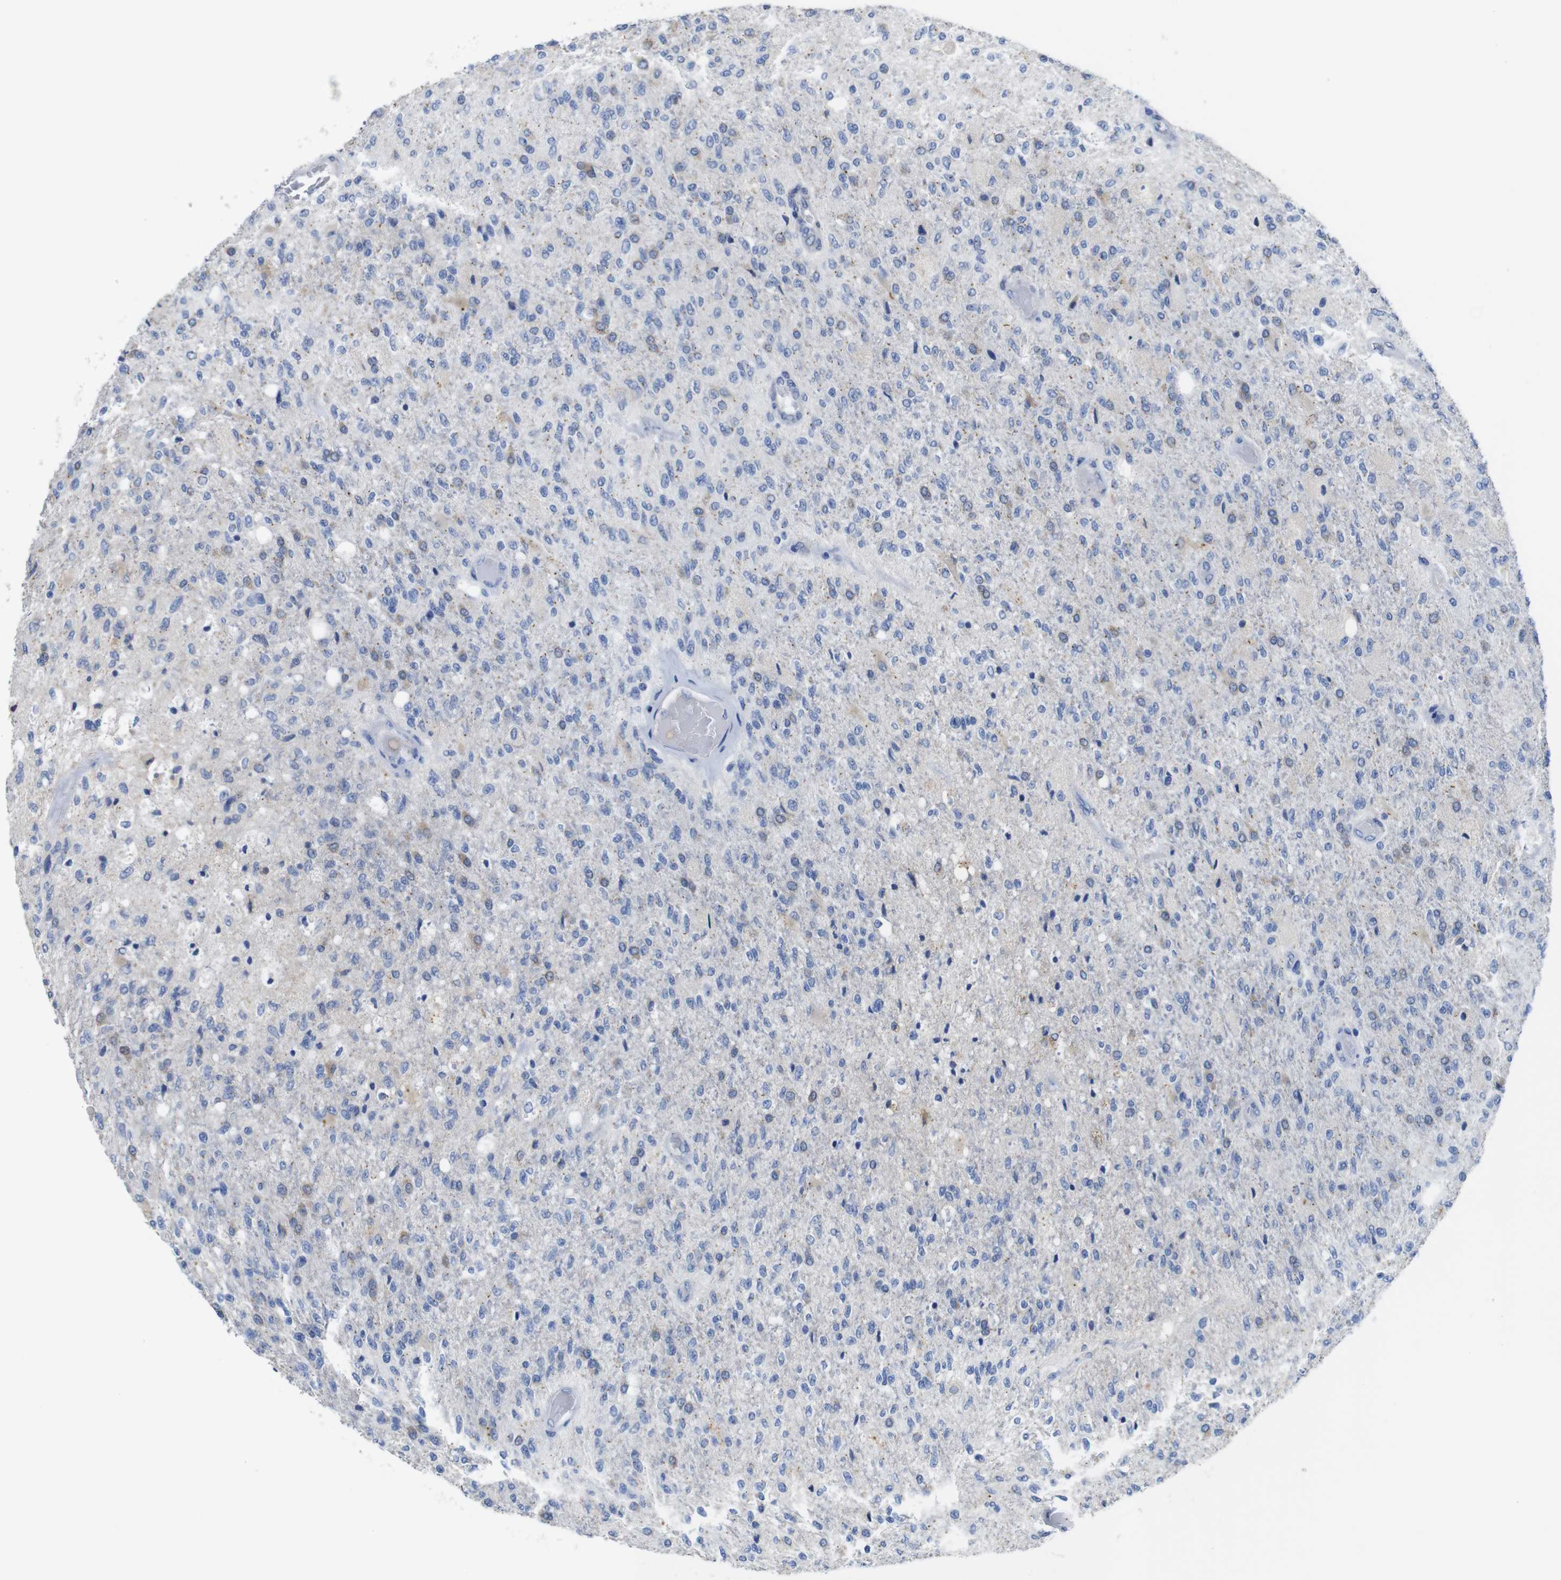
{"staining": {"intensity": "negative", "quantity": "none", "location": "none"}, "tissue": "glioma", "cell_type": "Tumor cells", "image_type": "cancer", "snomed": [{"axis": "morphology", "description": "Normal tissue, NOS"}, {"axis": "morphology", "description": "Glioma, malignant, High grade"}, {"axis": "topography", "description": "Cerebral cortex"}], "caption": "Tumor cells are negative for brown protein staining in malignant high-grade glioma. (DAB immunohistochemistry, high magnification).", "gene": "DDRGK1", "patient": {"sex": "male", "age": 77}}